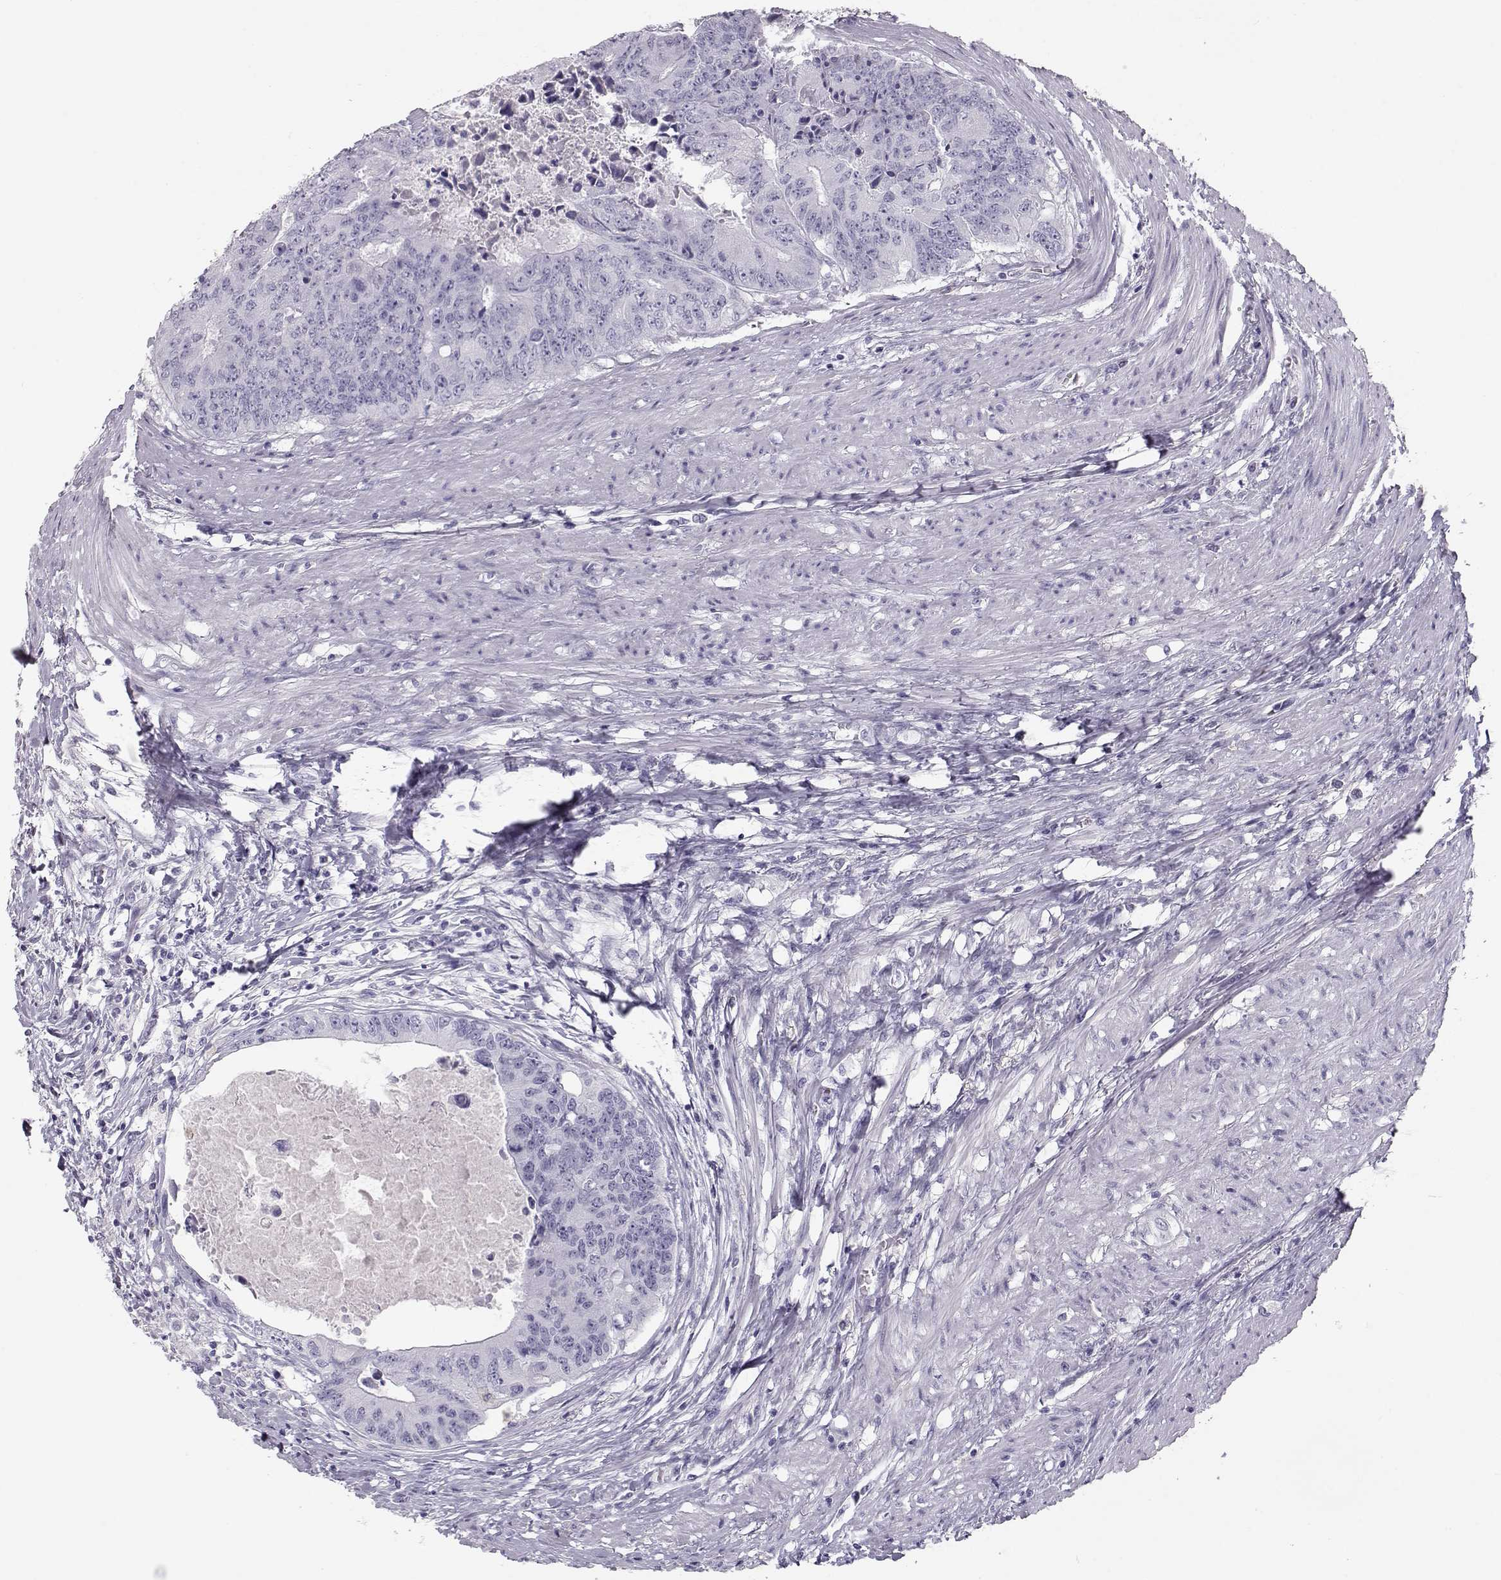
{"staining": {"intensity": "negative", "quantity": "none", "location": "none"}, "tissue": "colorectal cancer", "cell_type": "Tumor cells", "image_type": "cancer", "snomed": [{"axis": "morphology", "description": "Adenocarcinoma, NOS"}, {"axis": "topography", "description": "Rectum"}], "caption": "High power microscopy image of an immunohistochemistry micrograph of colorectal cancer, revealing no significant expression in tumor cells.", "gene": "MIP", "patient": {"sex": "male", "age": 59}}